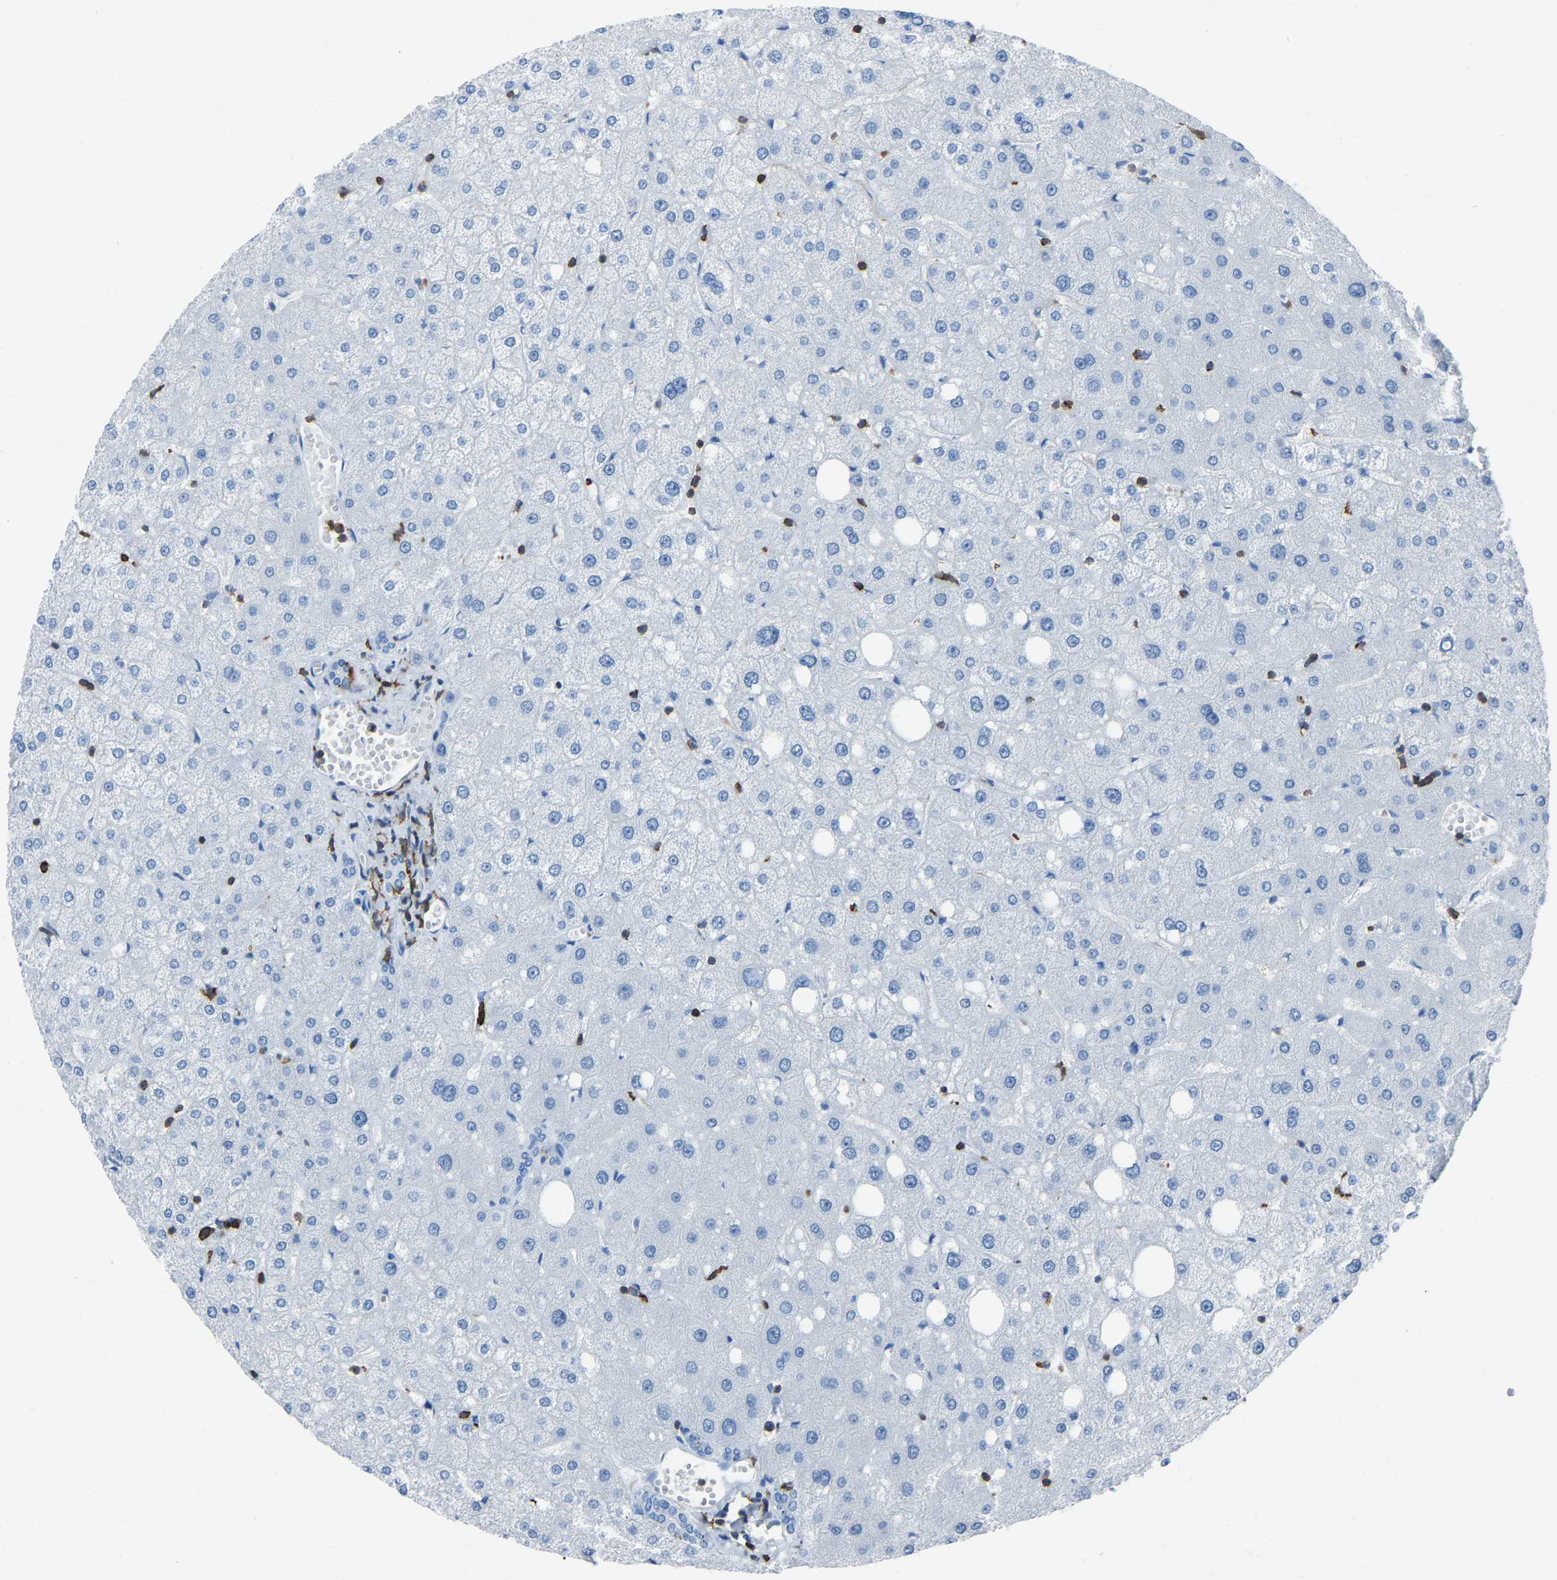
{"staining": {"intensity": "negative", "quantity": "none", "location": "none"}, "tissue": "liver", "cell_type": "Cholangiocytes", "image_type": "normal", "snomed": [{"axis": "morphology", "description": "Normal tissue, NOS"}, {"axis": "topography", "description": "Liver"}], "caption": "Immunohistochemistry histopathology image of benign liver stained for a protein (brown), which displays no staining in cholangiocytes.", "gene": "LSP1", "patient": {"sex": "male", "age": 73}}